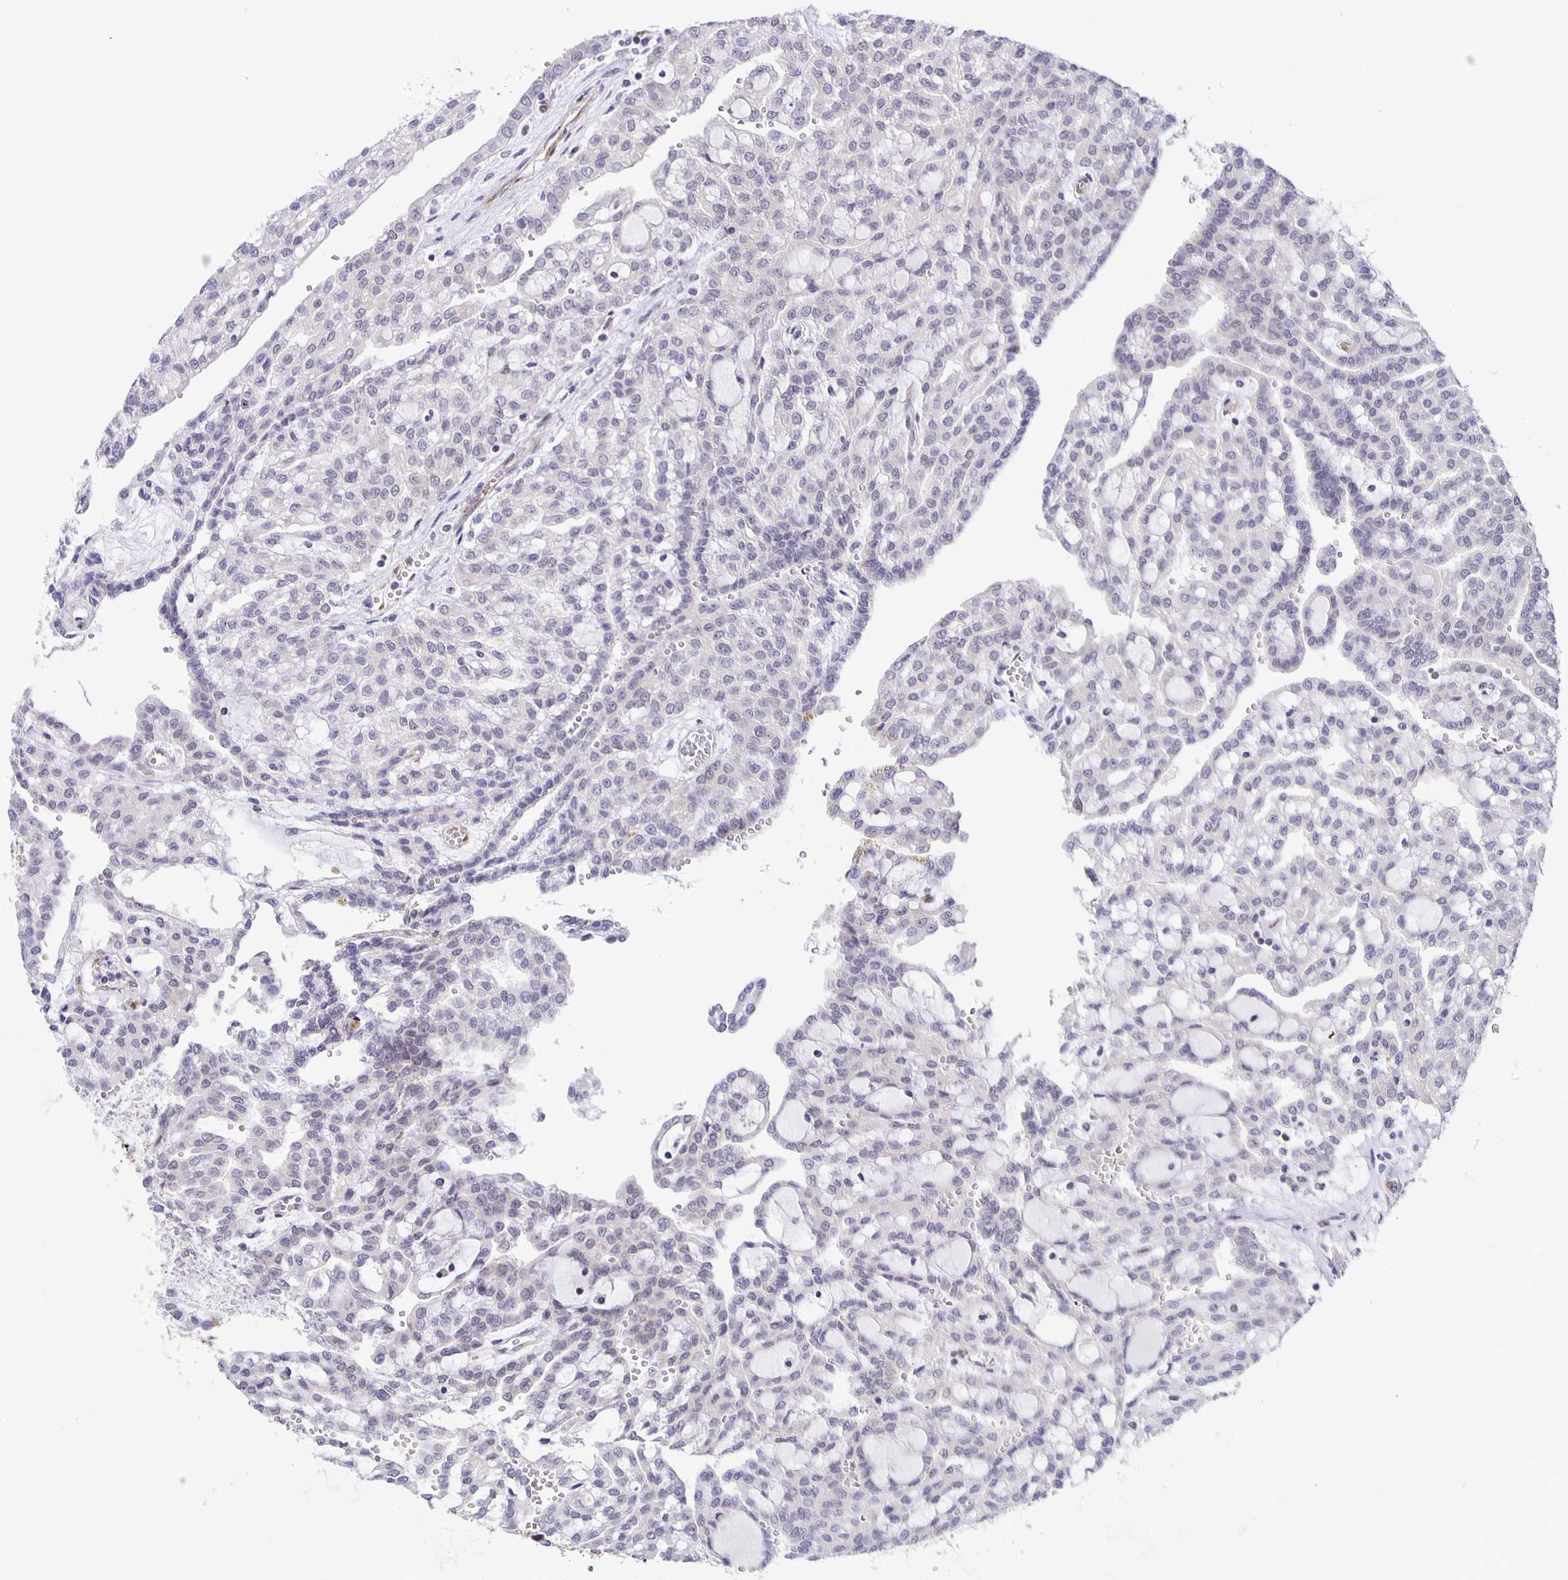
{"staining": {"intensity": "weak", "quantity": "<25%", "location": "nuclear"}, "tissue": "renal cancer", "cell_type": "Tumor cells", "image_type": "cancer", "snomed": [{"axis": "morphology", "description": "Adenocarcinoma, NOS"}, {"axis": "topography", "description": "Kidney"}], "caption": "Immunohistochemistry (IHC) photomicrograph of human adenocarcinoma (renal) stained for a protein (brown), which displays no staining in tumor cells.", "gene": "ZRANB2", "patient": {"sex": "male", "age": 63}}